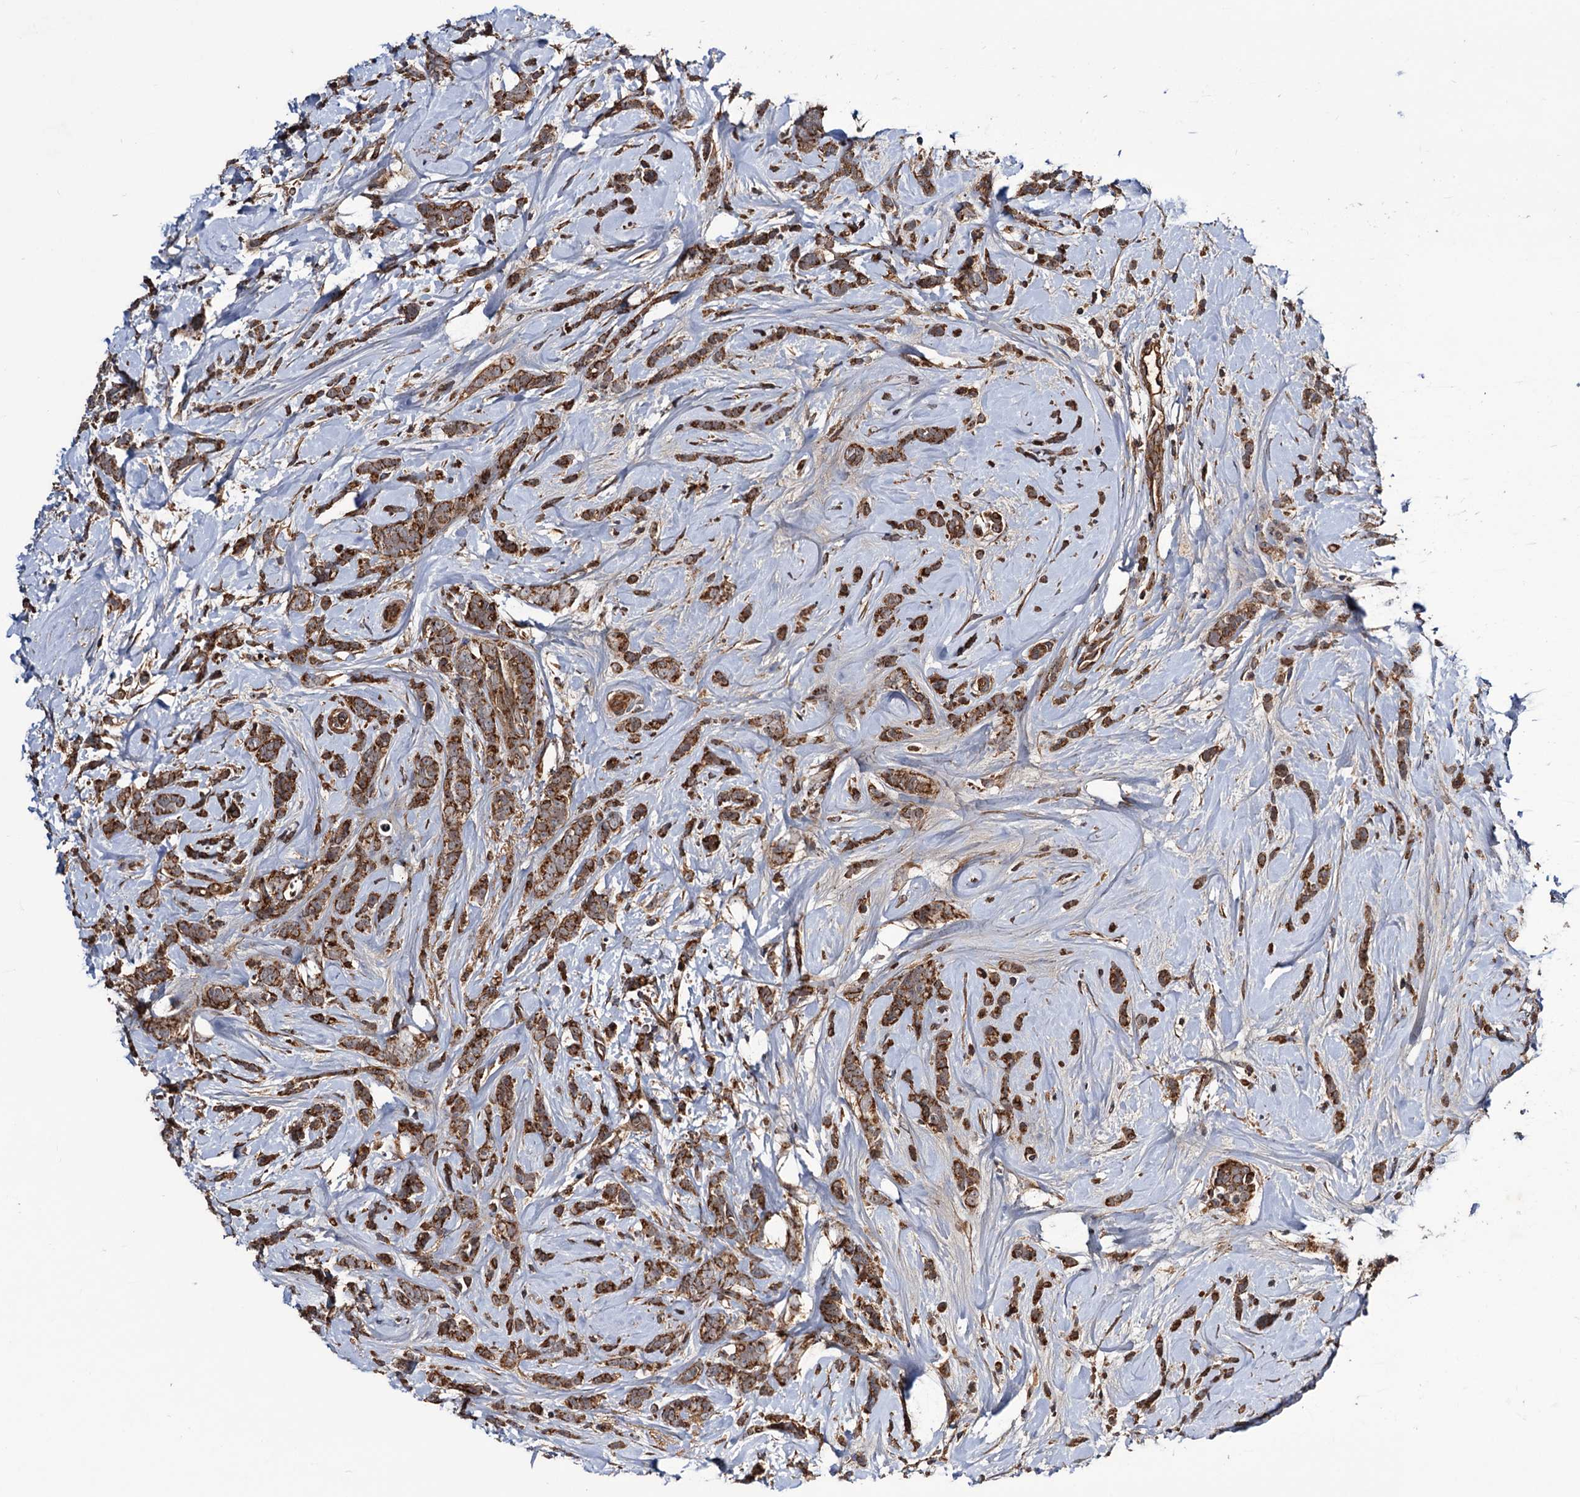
{"staining": {"intensity": "strong", "quantity": ">75%", "location": "cytoplasmic/membranous"}, "tissue": "breast cancer", "cell_type": "Tumor cells", "image_type": "cancer", "snomed": [{"axis": "morphology", "description": "Lobular carcinoma"}, {"axis": "topography", "description": "Breast"}], "caption": "A brown stain highlights strong cytoplasmic/membranous positivity of a protein in breast cancer tumor cells.", "gene": "MRPL42", "patient": {"sex": "female", "age": 58}}